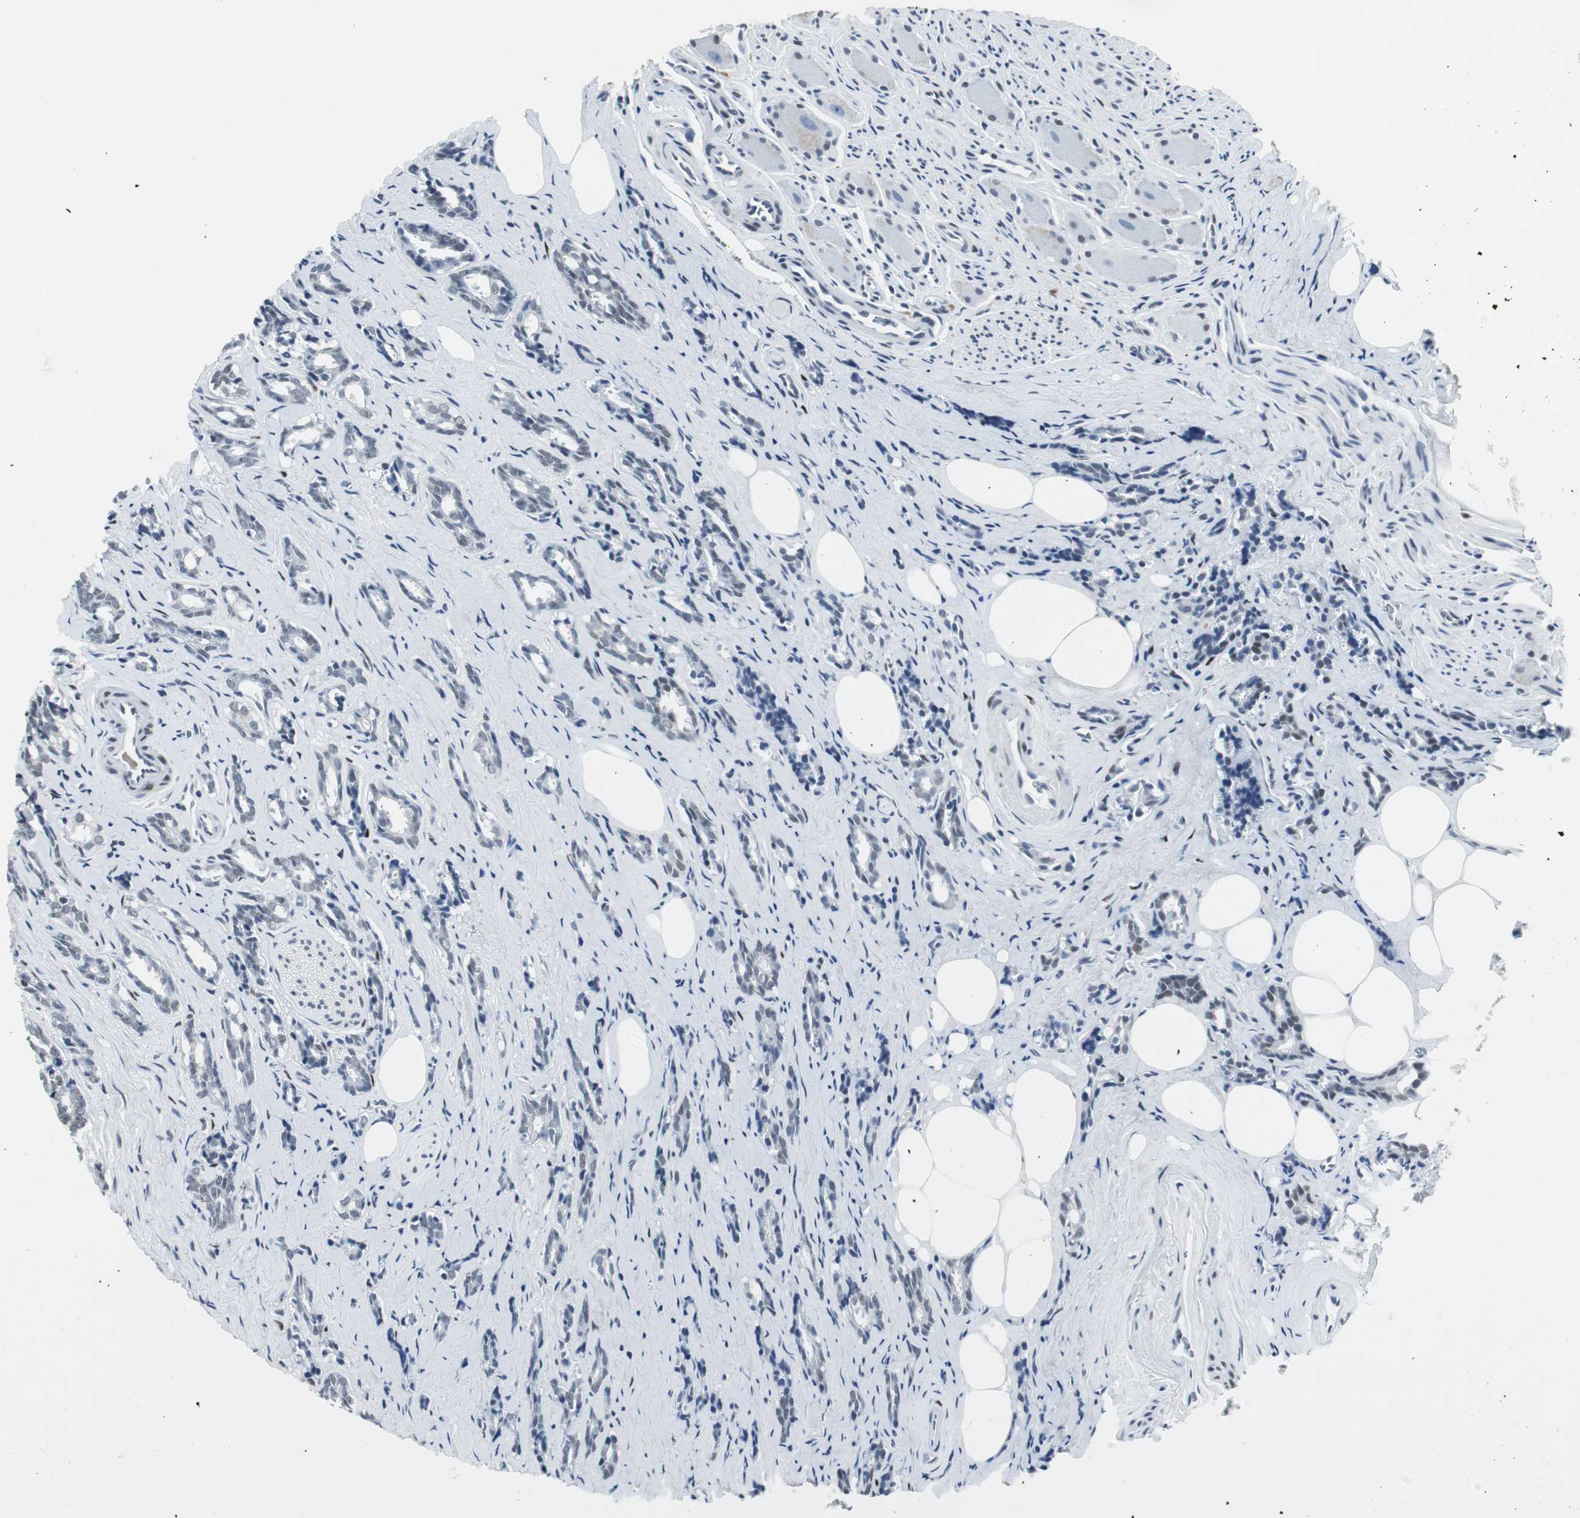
{"staining": {"intensity": "negative", "quantity": "none", "location": "none"}, "tissue": "prostate cancer", "cell_type": "Tumor cells", "image_type": "cancer", "snomed": [{"axis": "morphology", "description": "Adenocarcinoma, High grade"}, {"axis": "topography", "description": "Prostate"}], "caption": "IHC image of neoplastic tissue: human prostate high-grade adenocarcinoma stained with DAB reveals no significant protein positivity in tumor cells.", "gene": "ELK1", "patient": {"sex": "male", "age": 67}}